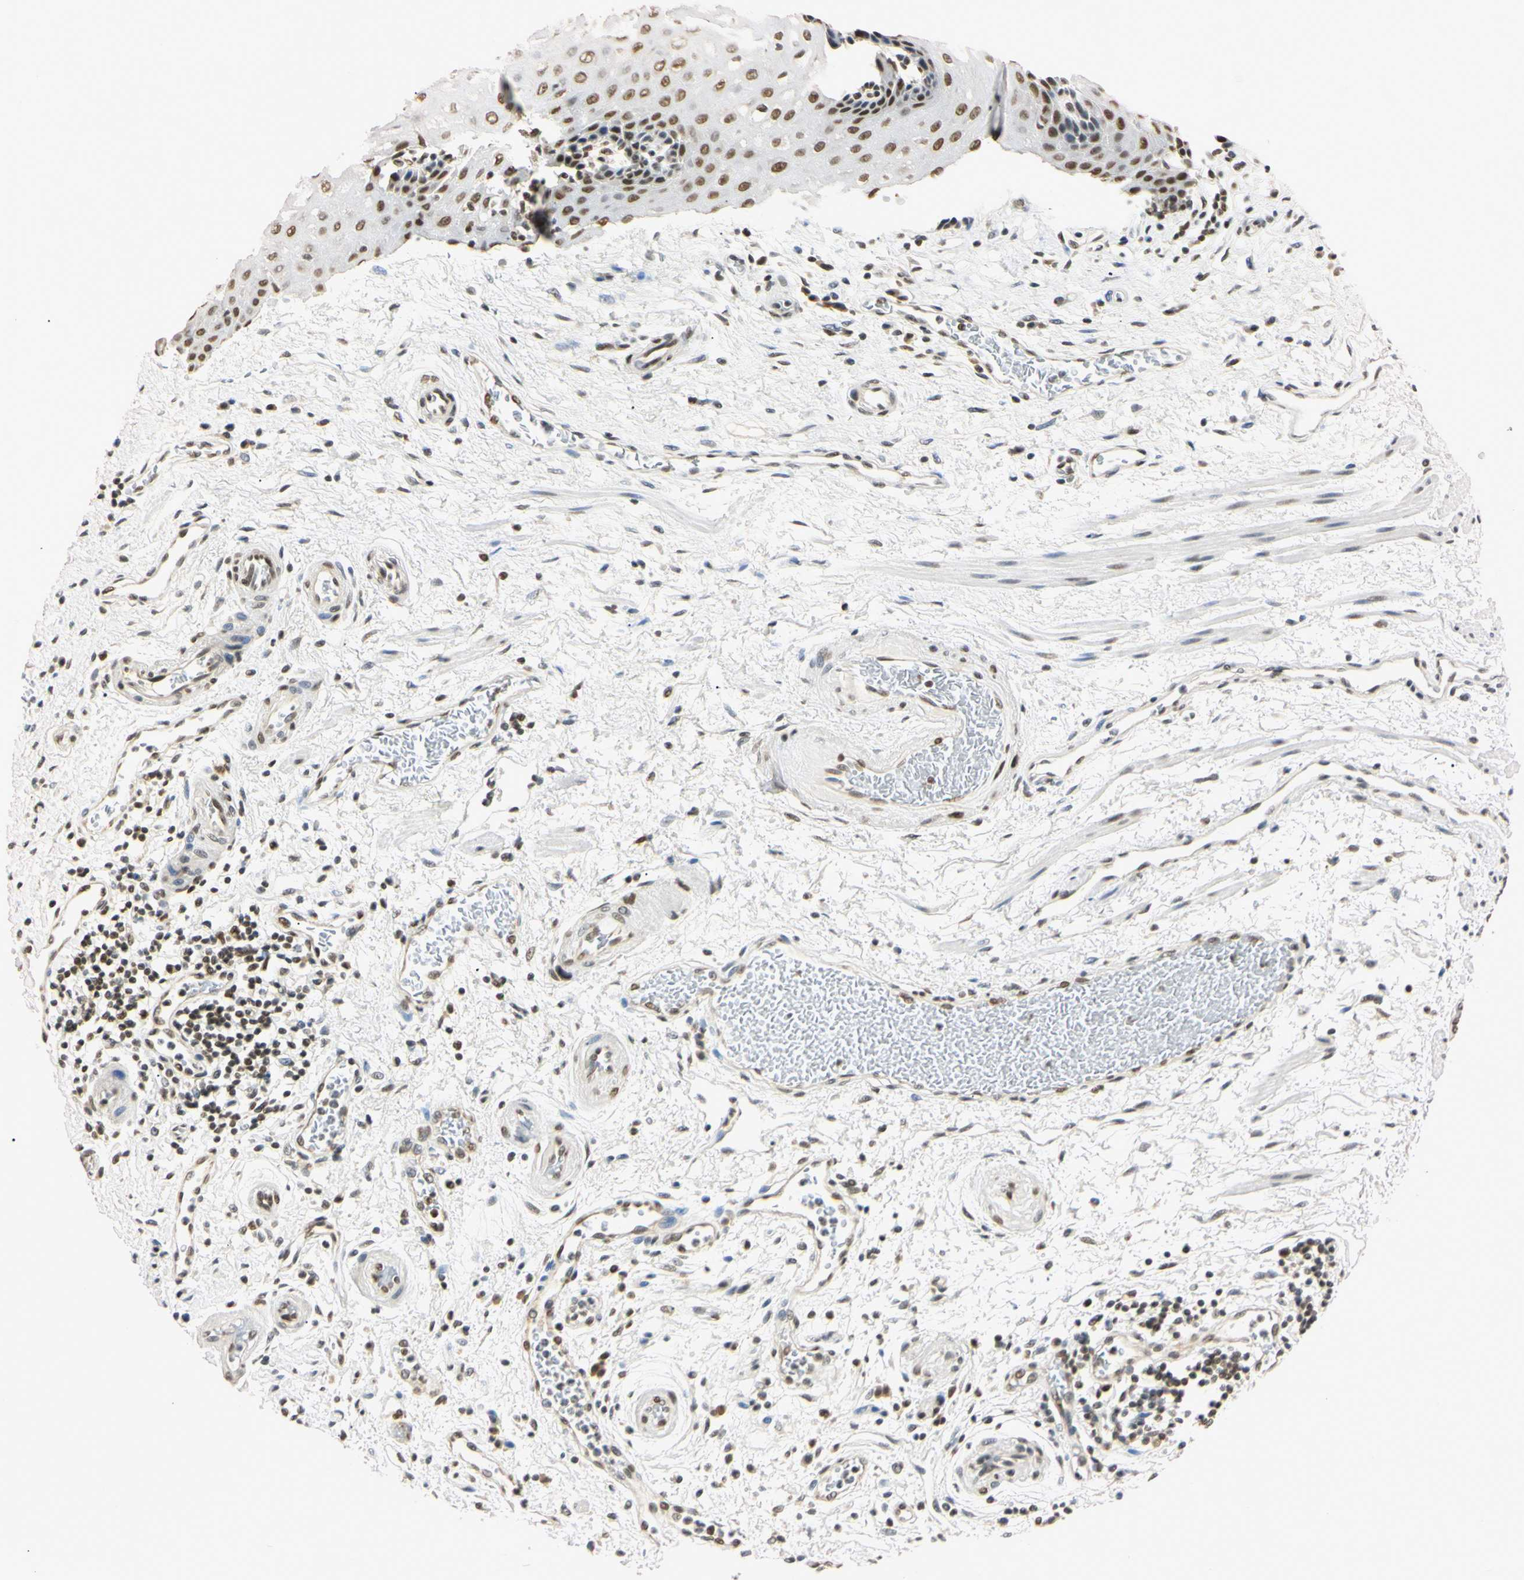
{"staining": {"intensity": "strong", "quantity": ">75%", "location": "nuclear"}, "tissue": "esophagus", "cell_type": "Squamous epithelial cells", "image_type": "normal", "snomed": [{"axis": "morphology", "description": "Normal tissue, NOS"}, {"axis": "topography", "description": "Esophagus"}], "caption": "A high amount of strong nuclear staining is seen in approximately >75% of squamous epithelial cells in normal esophagus. Using DAB (3,3'-diaminobenzidine) (brown) and hematoxylin (blue) stains, captured at high magnification using brightfield microscopy.", "gene": "SMARCA5", "patient": {"sex": "male", "age": 54}}